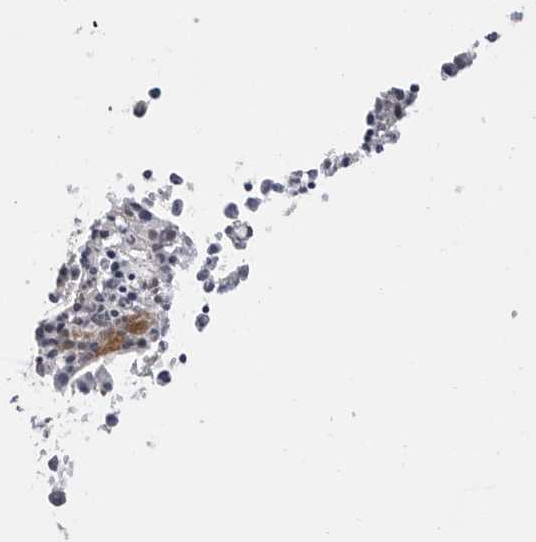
{"staining": {"intensity": "negative", "quantity": "none", "location": "none"}, "tissue": "bone marrow", "cell_type": "Hematopoietic cells", "image_type": "normal", "snomed": [{"axis": "morphology", "description": "Normal tissue, NOS"}, {"axis": "morphology", "description": "Inflammation, NOS"}, {"axis": "topography", "description": "Bone marrow"}], "caption": "High power microscopy micrograph of an immunohistochemistry histopathology image of normal bone marrow, revealing no significant expression in hematopoietic cells. (IHC, brightfield microscopy, high magnification).", "gene": "GGT6", "patient": {"sex": "female", "age": 62}}